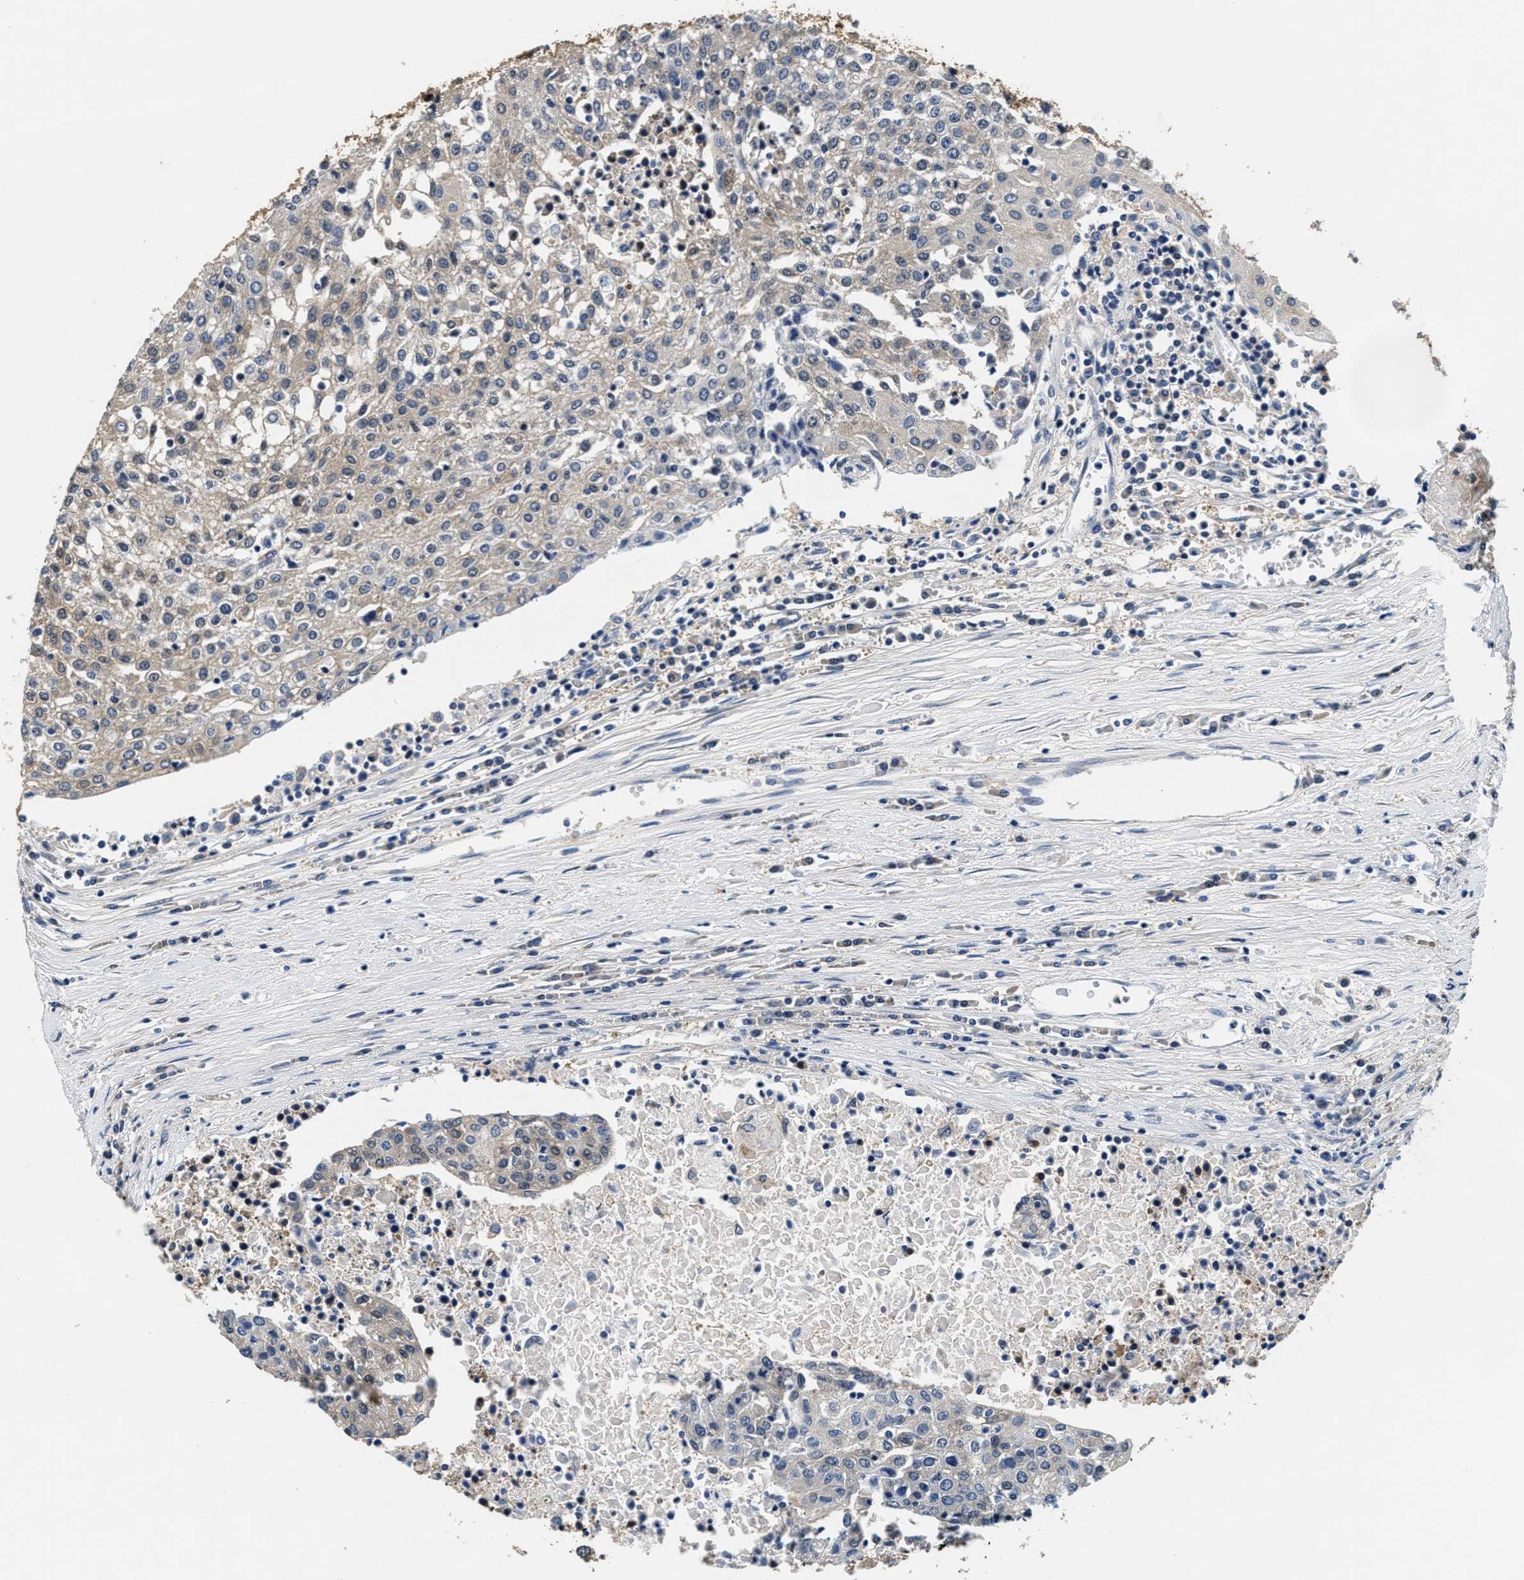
{"staining": {"intensity": "weak", "quantity": "<25%", "location": "cytoplasmic/membranous"}, "tissue": "urothelial cancer", "cell_type": "Tumor cells", "image_type": "cancer", "snomed": [{"axis": "morphology", "description": "Urothelial carcinoma, High grade"}, {"axis": "topography", "description": "Urinary bladder"}], "caption": "Image shows no significant protein staining in tumor cells of urothelial carcinoma (high-grade).", "gene": "PHPT1", "patient": {"sex": "female", "age": 85}}